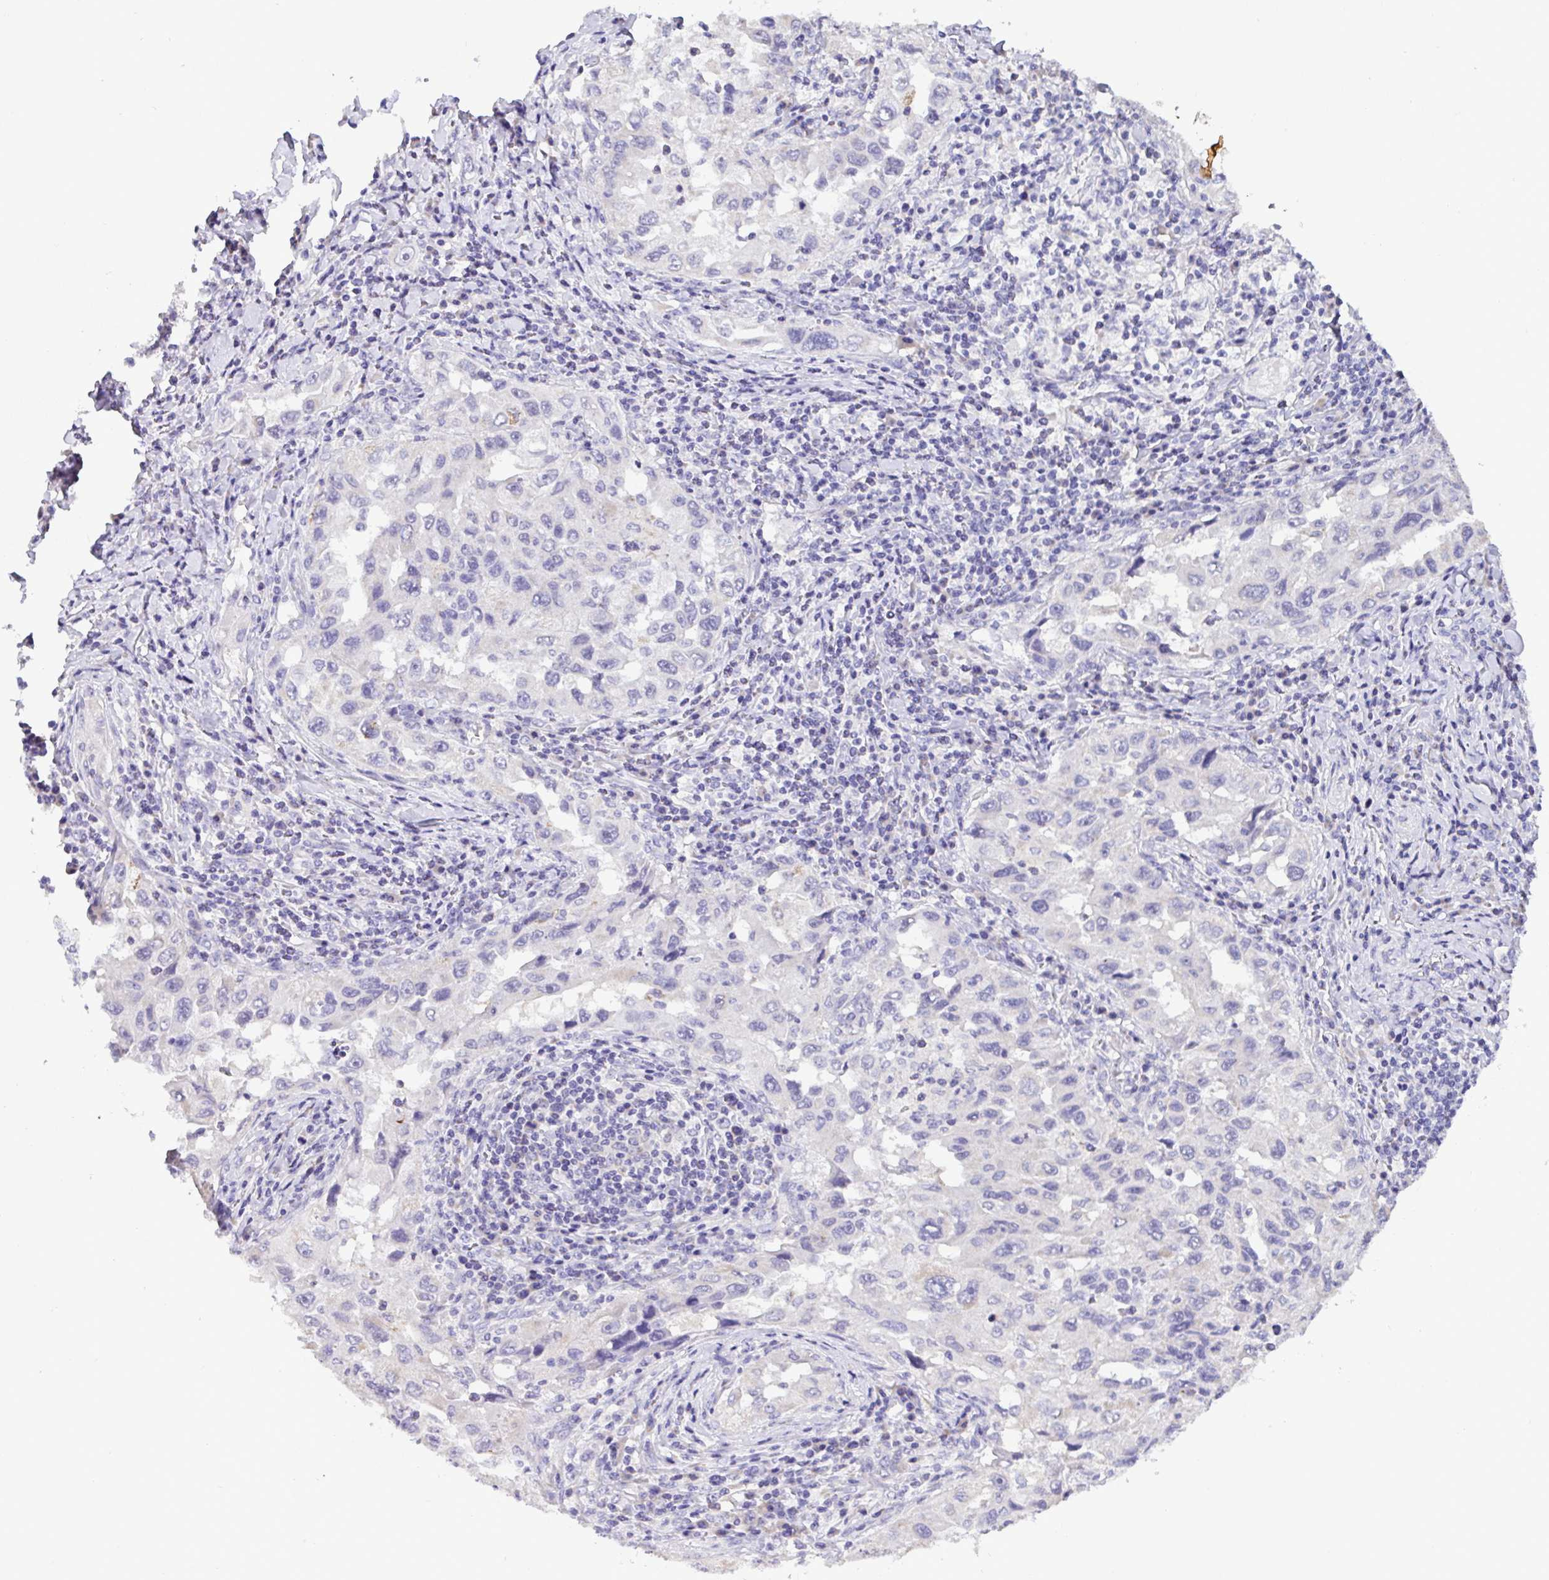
{"staining": {"intensity": "negative", "quantity": "none", "location": "none"}, "tissue": "lung cancer", "cell_type": "Tumor cells", "image_type": "cancer", "snomed": [{"axis": "morphology", "description": "Adenocarcinoma, NOS"}, {"axis": "topography", "description": "Lung"}], "caption": "The image reveals no significant positivity in tumor cells of lung cancer (adenocarcinoma).", "gene": "ST8SIA2", "patient": {"sex": "female", "age": 73}}